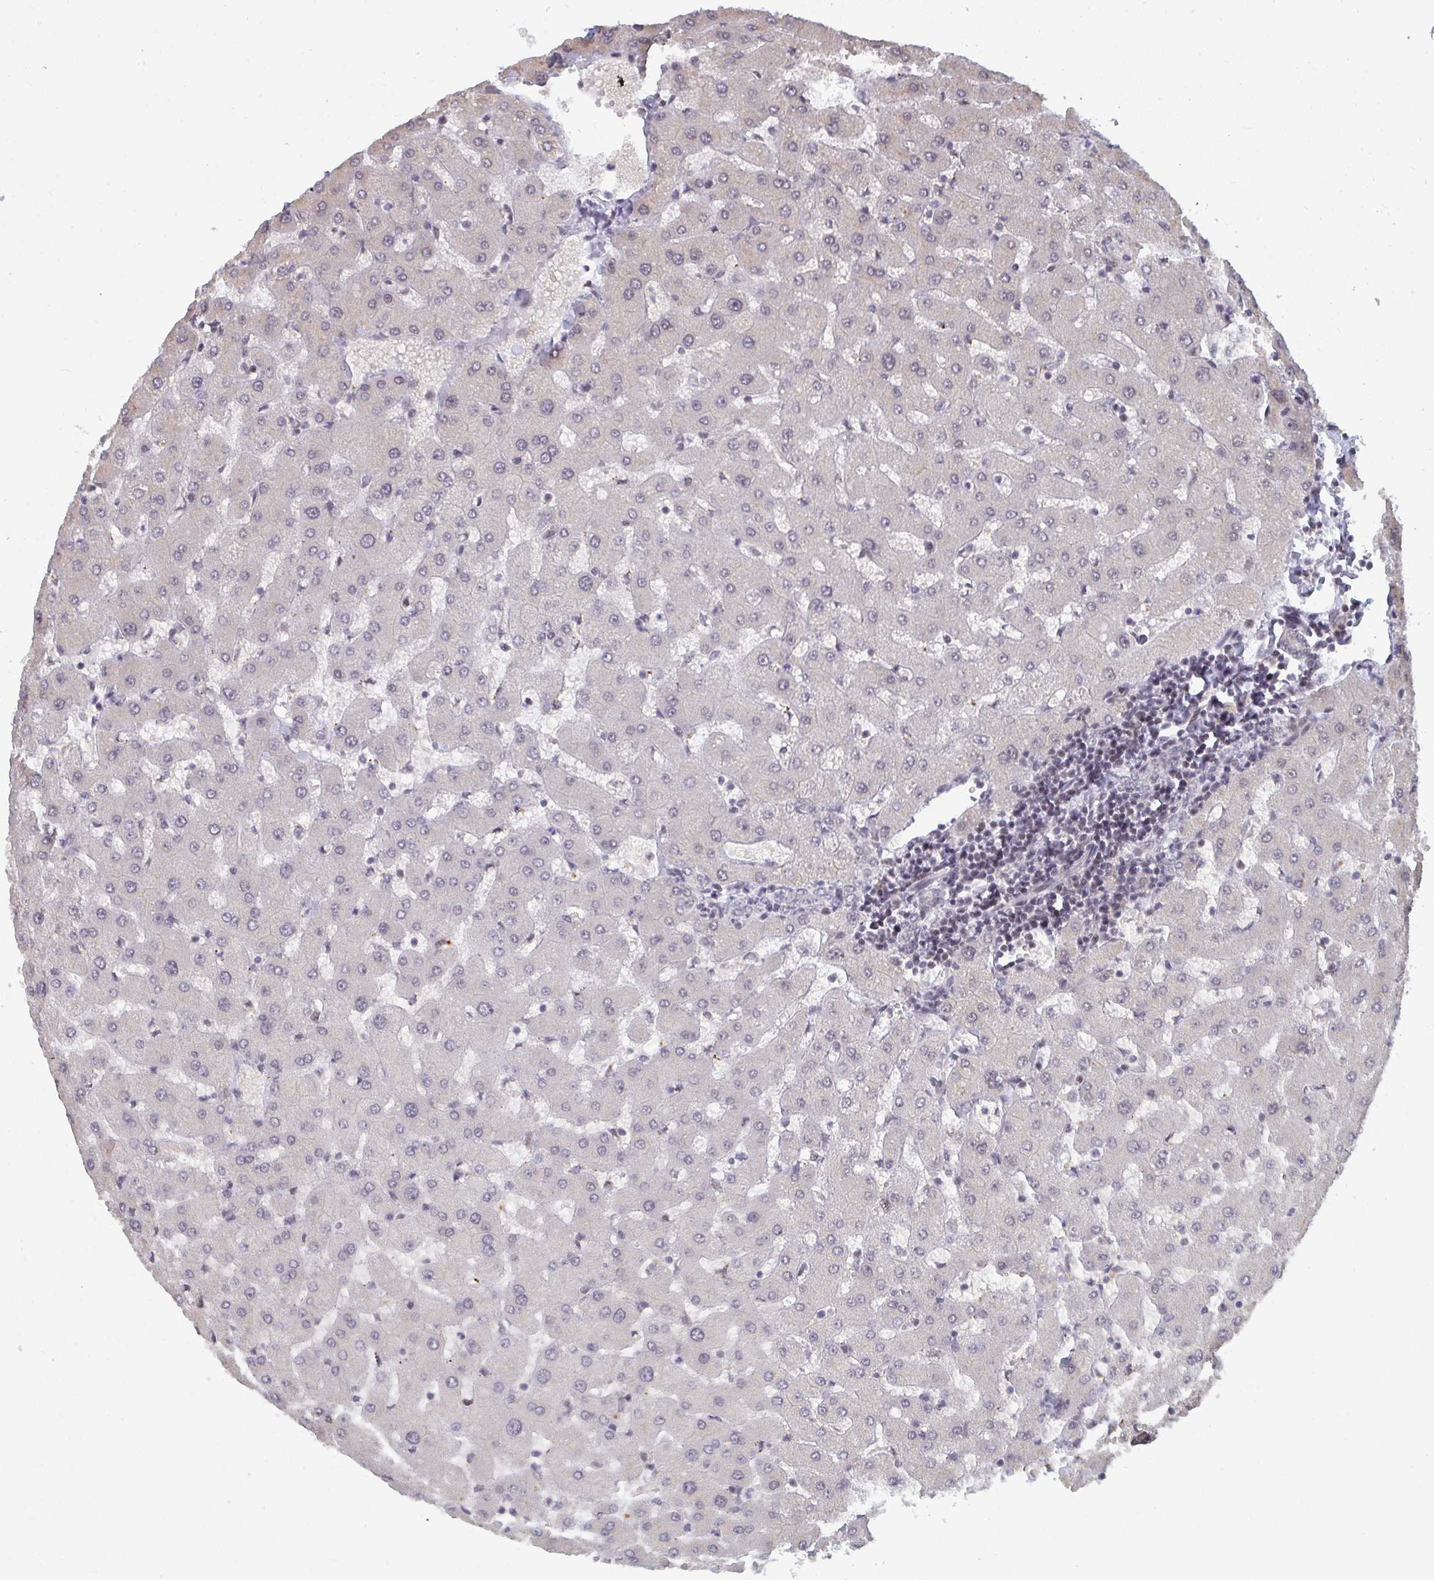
{"staining": {"intensity": "negative", "quantity": "none", "location": "none"}, "tissue": "liver", "cell_type": "Cholangiocytes", "image_type": "normal", "snomed": [{"axis": "morphology", "description": "Normal tissue, NOS"}, {"axis": "topography", "description": "Liver"}], "caption": "Immunohistochemical staining of normal human liver reveals no significant staining in cholangiocytes. (DAB immunohistochemistry (IHC) with hematoxylin counter stain).", "gene": "ATF1", "patient": {"sex": "female", "age": 63}}